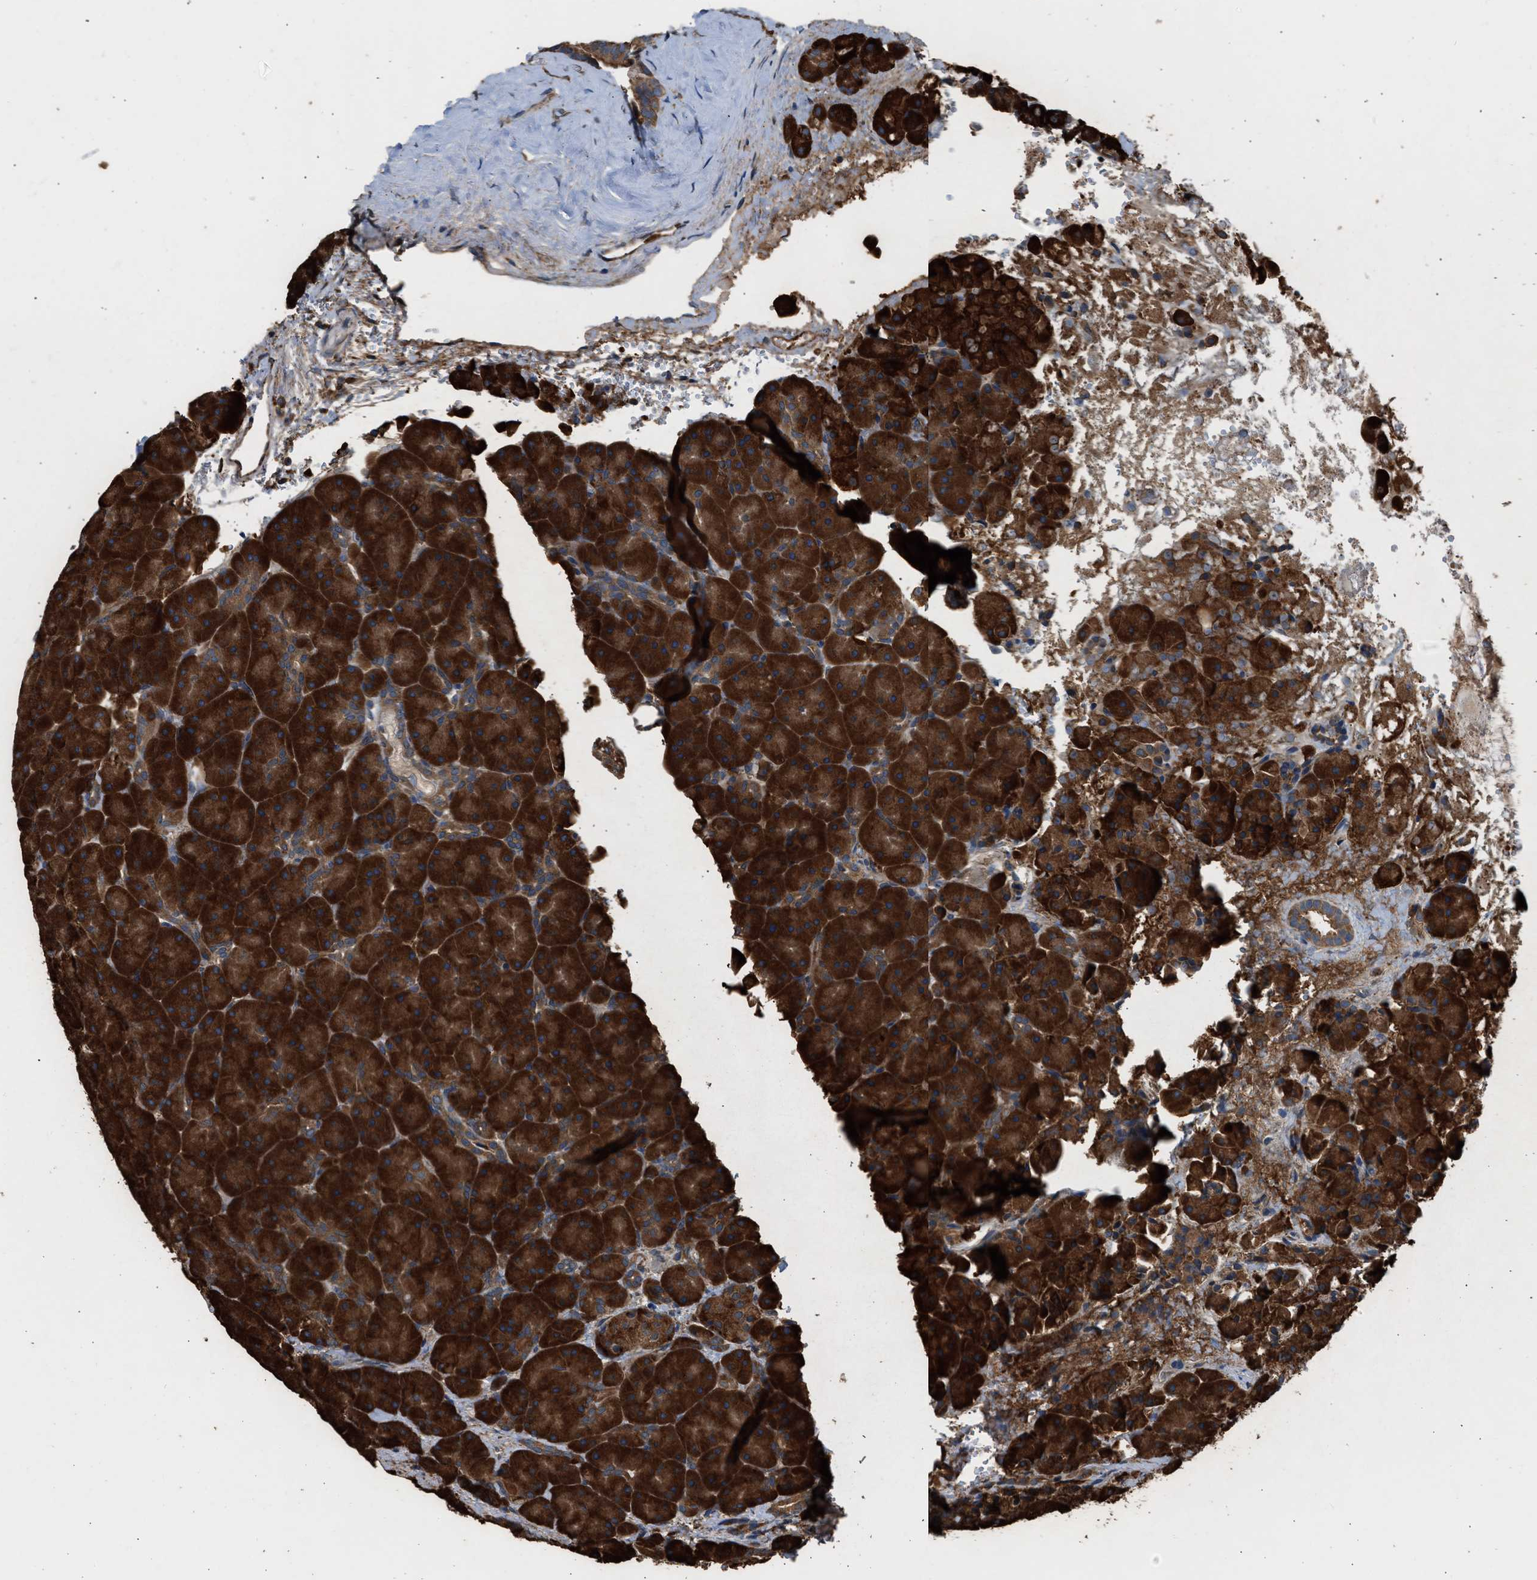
{"staining": {"intensity": "strong", "quantity": ">75%", "location": "cytoplasmic/membranous"}, "tissue": "pancreas", "cell_type": "Exocrine glandular cells", "image_type": "normal", "snomed": [{"axis": "morphology", "description": "Normal tissue, NOS"}, {"axis": "topography", "description": "Pancreas"}], "caption": "Immunohistochemistry (IHC) (DAB) staining of unremarkable pancreas displays strong cytoplasmic/membranous protein expression in approximately >75% of exocrine glandular cells.", "gene": "SLC36A4", "patient": {"sex": "male", "age": 66}}